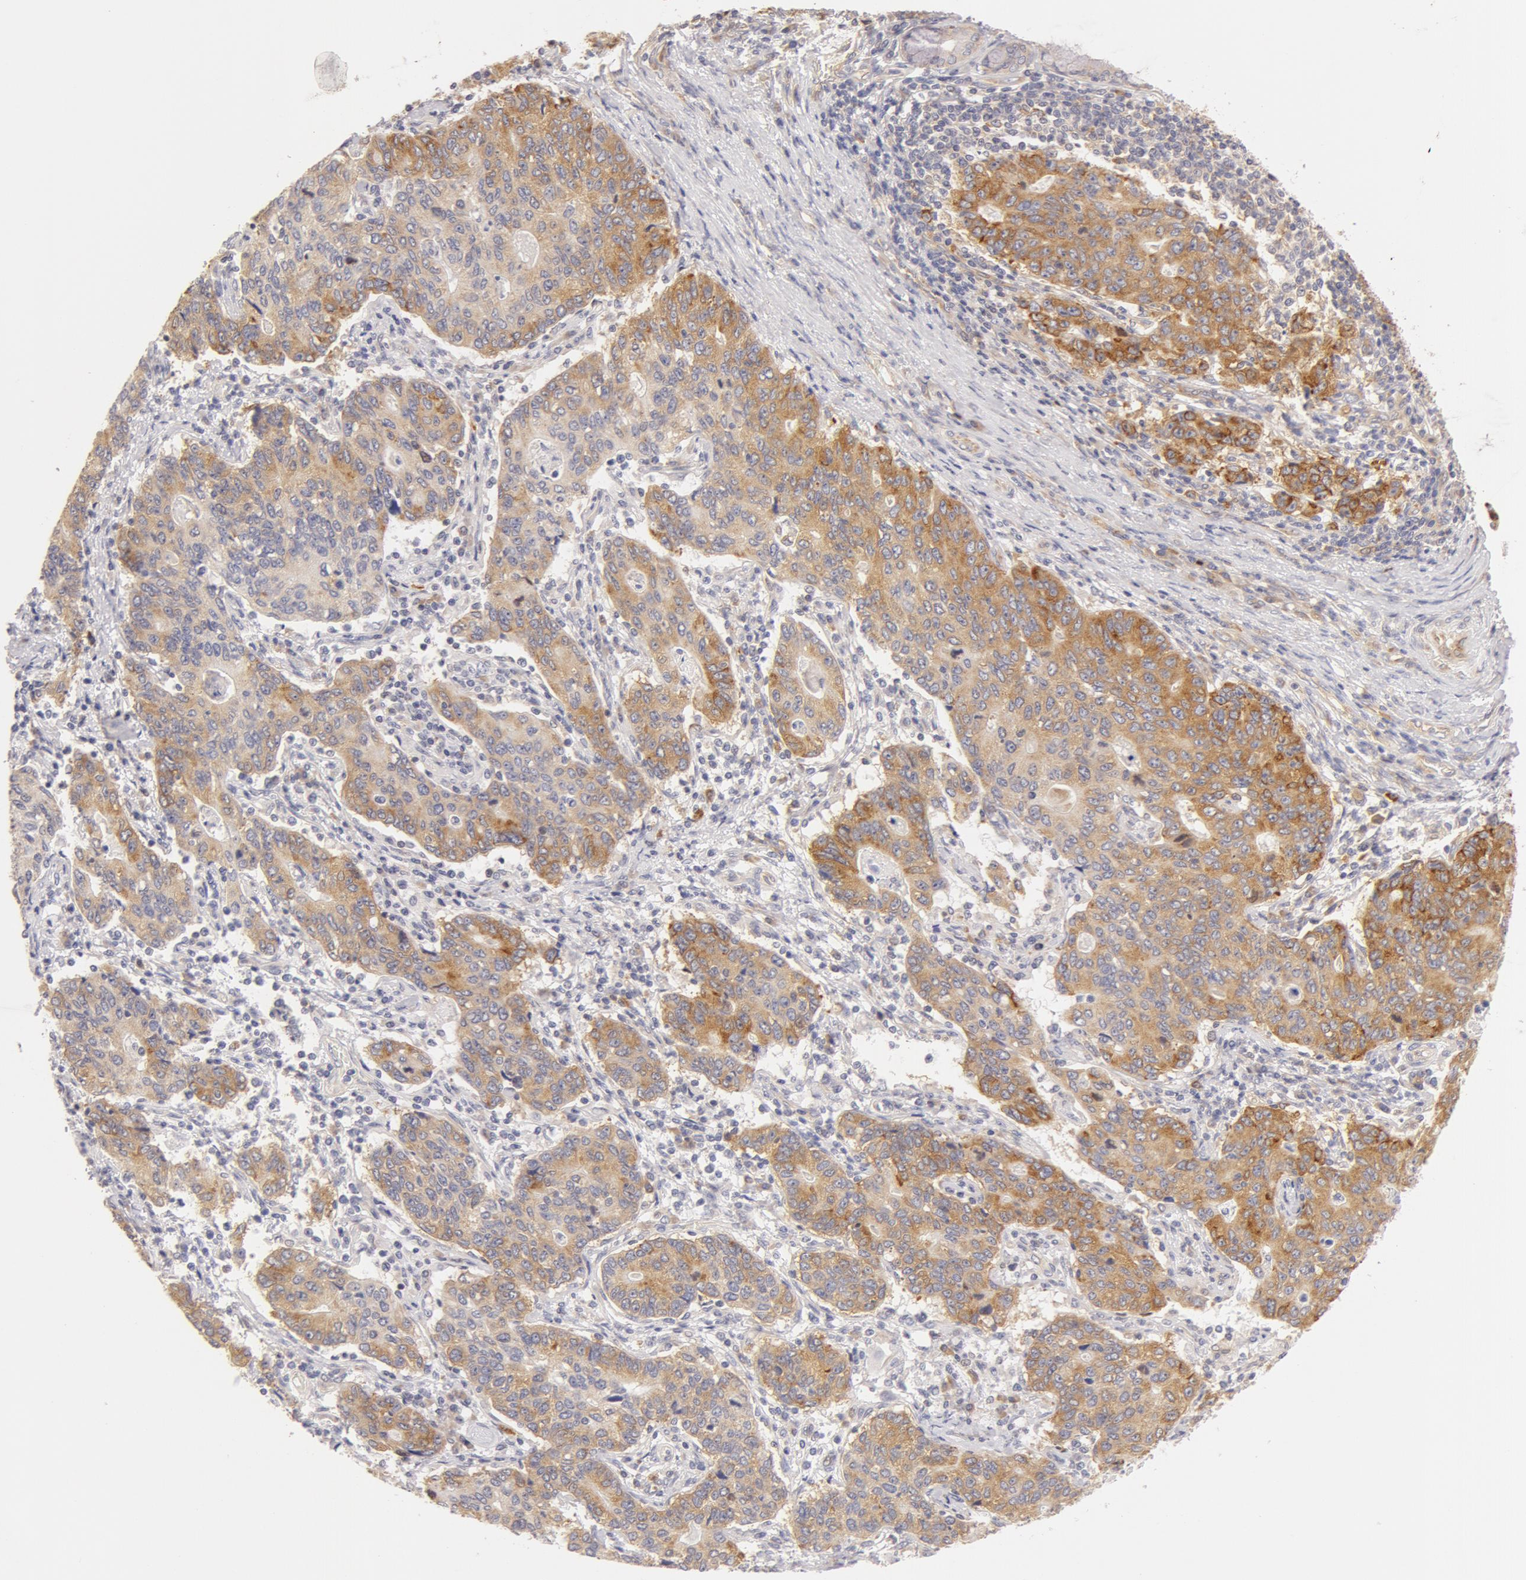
{"staining": {"intensity": "weak", "quantity": "<25%", "location": "cytoplasmic/membranous"}, "tissue": "stomach cancer", "cell_type": "Tumor cells", "image_type": "cancer", "snomed": [{"axis": "morphology", "description": "Adenocarcinoma, NOS"}, {"axis": "topography", "description": "Esophagus"}, {"axis": "topography", "description": "Stomach"}], "caption": "There is no significant positivity in tumor cells of stomach cancer. (Brightfield microscopy of DAB (3,3'-diaminobenzidine) IHC at high magnification).", "gene": "DDX3Y", "patient": {"sex": "male", "age": 74}}